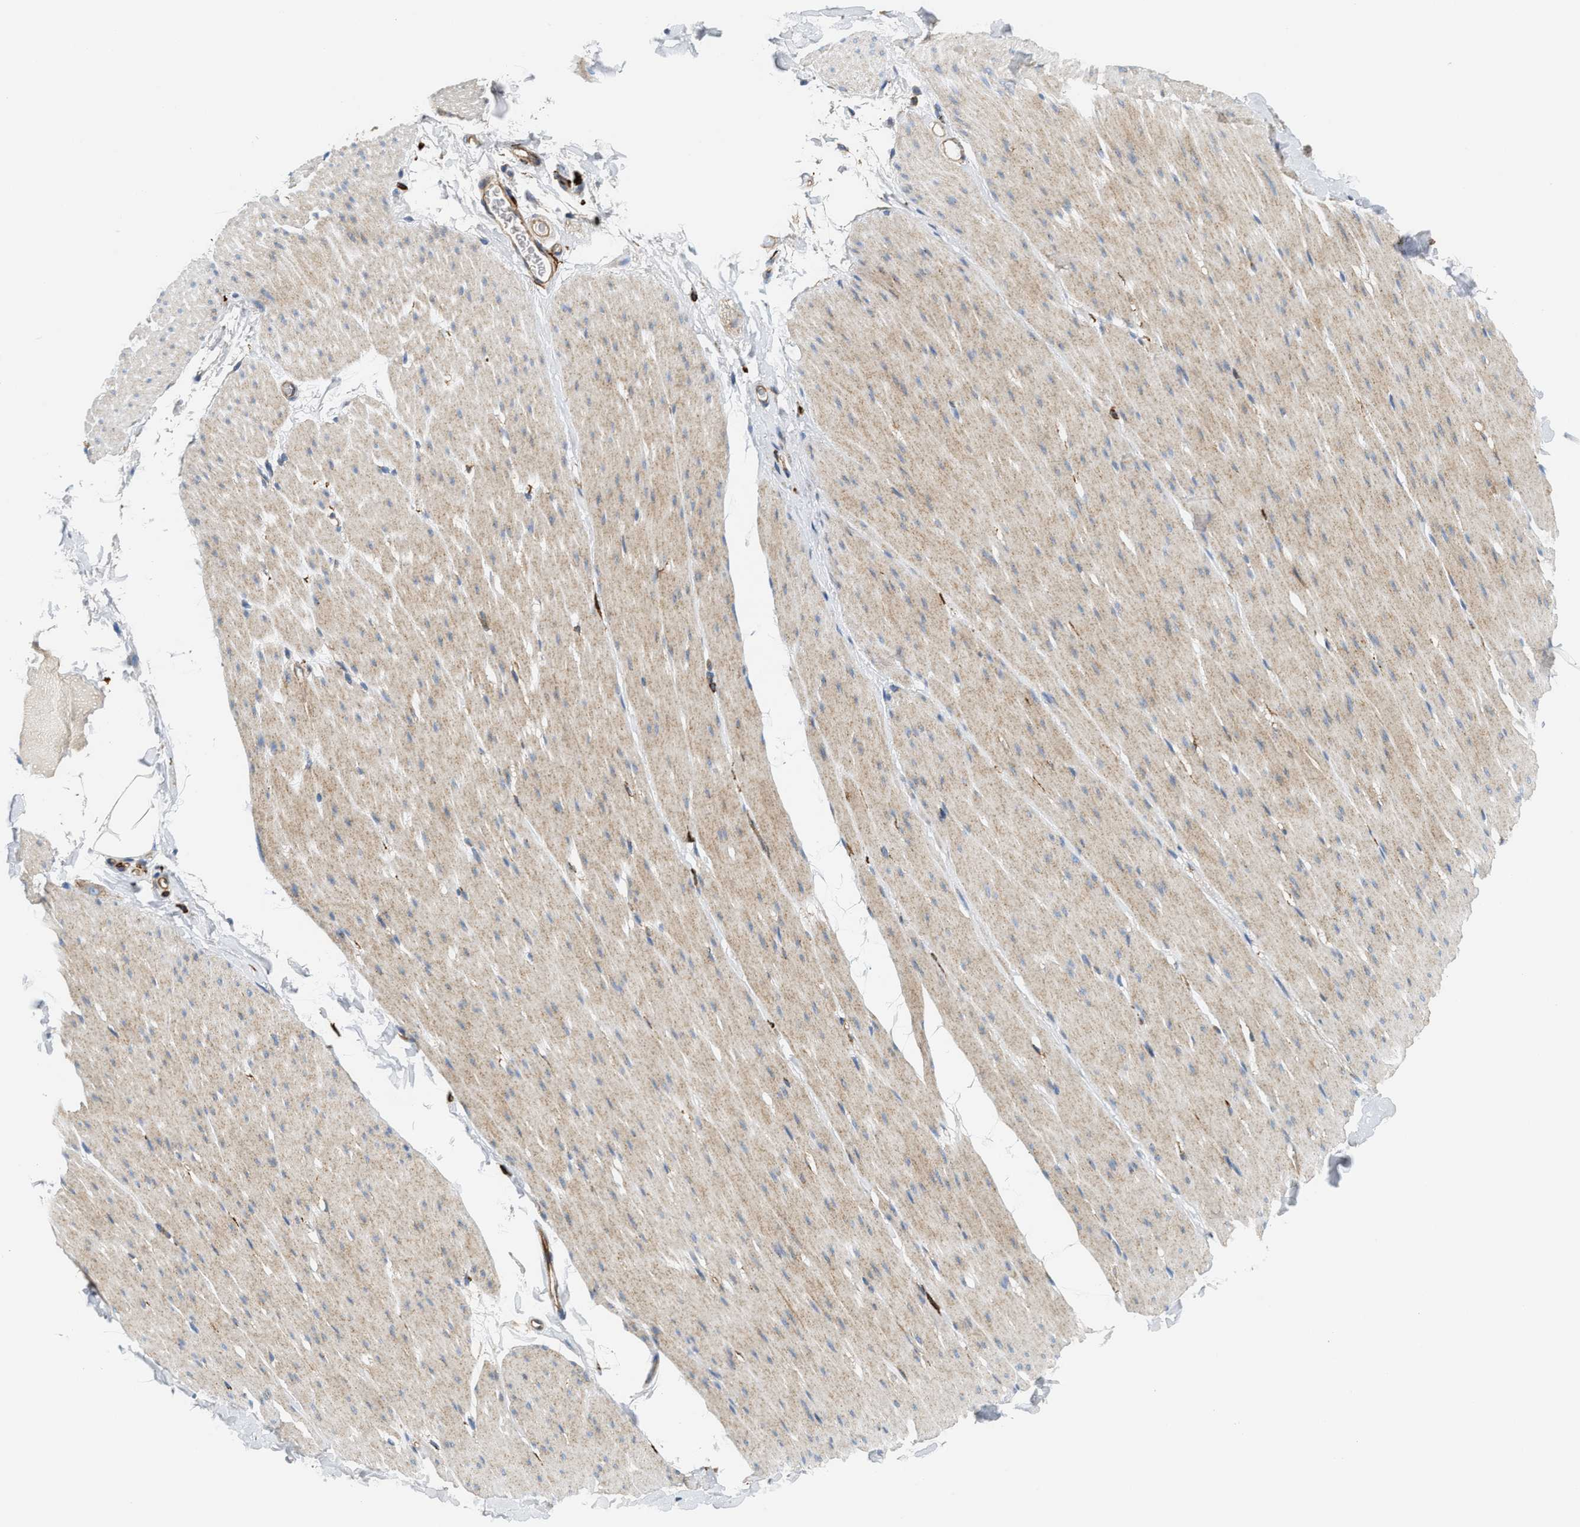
{"staining": {"intensity": "weak", "quantity": ">75%", "location": "cytoplasmic/membranous"}, "tissue": "smooth muscle", "cell_type": "Smooth muscle cells", "image_type": "normal", "snomed": [{"axis": "morphology", "description": "Normal tissue, NOS"}, {"axis": "topography", "description": "Smooth muscle"}, {"axis": "topography", "description": "Colon"}], "caption": "An immunohistochemistry (IHC) micrograph of benign tissue is shown. Protein staining in brown shows weak cytoplasmic/membranous positivity in smooth muscle within smooth muscle cells. The staining is performed using DAB (3,3'-diaminobenzidine) brown chromogen to label protein expression. The nuclei are counter-stained blue using hematoxylin.", "gene": "NSUN7", "patient": {"sex": "male", "age": 67}}